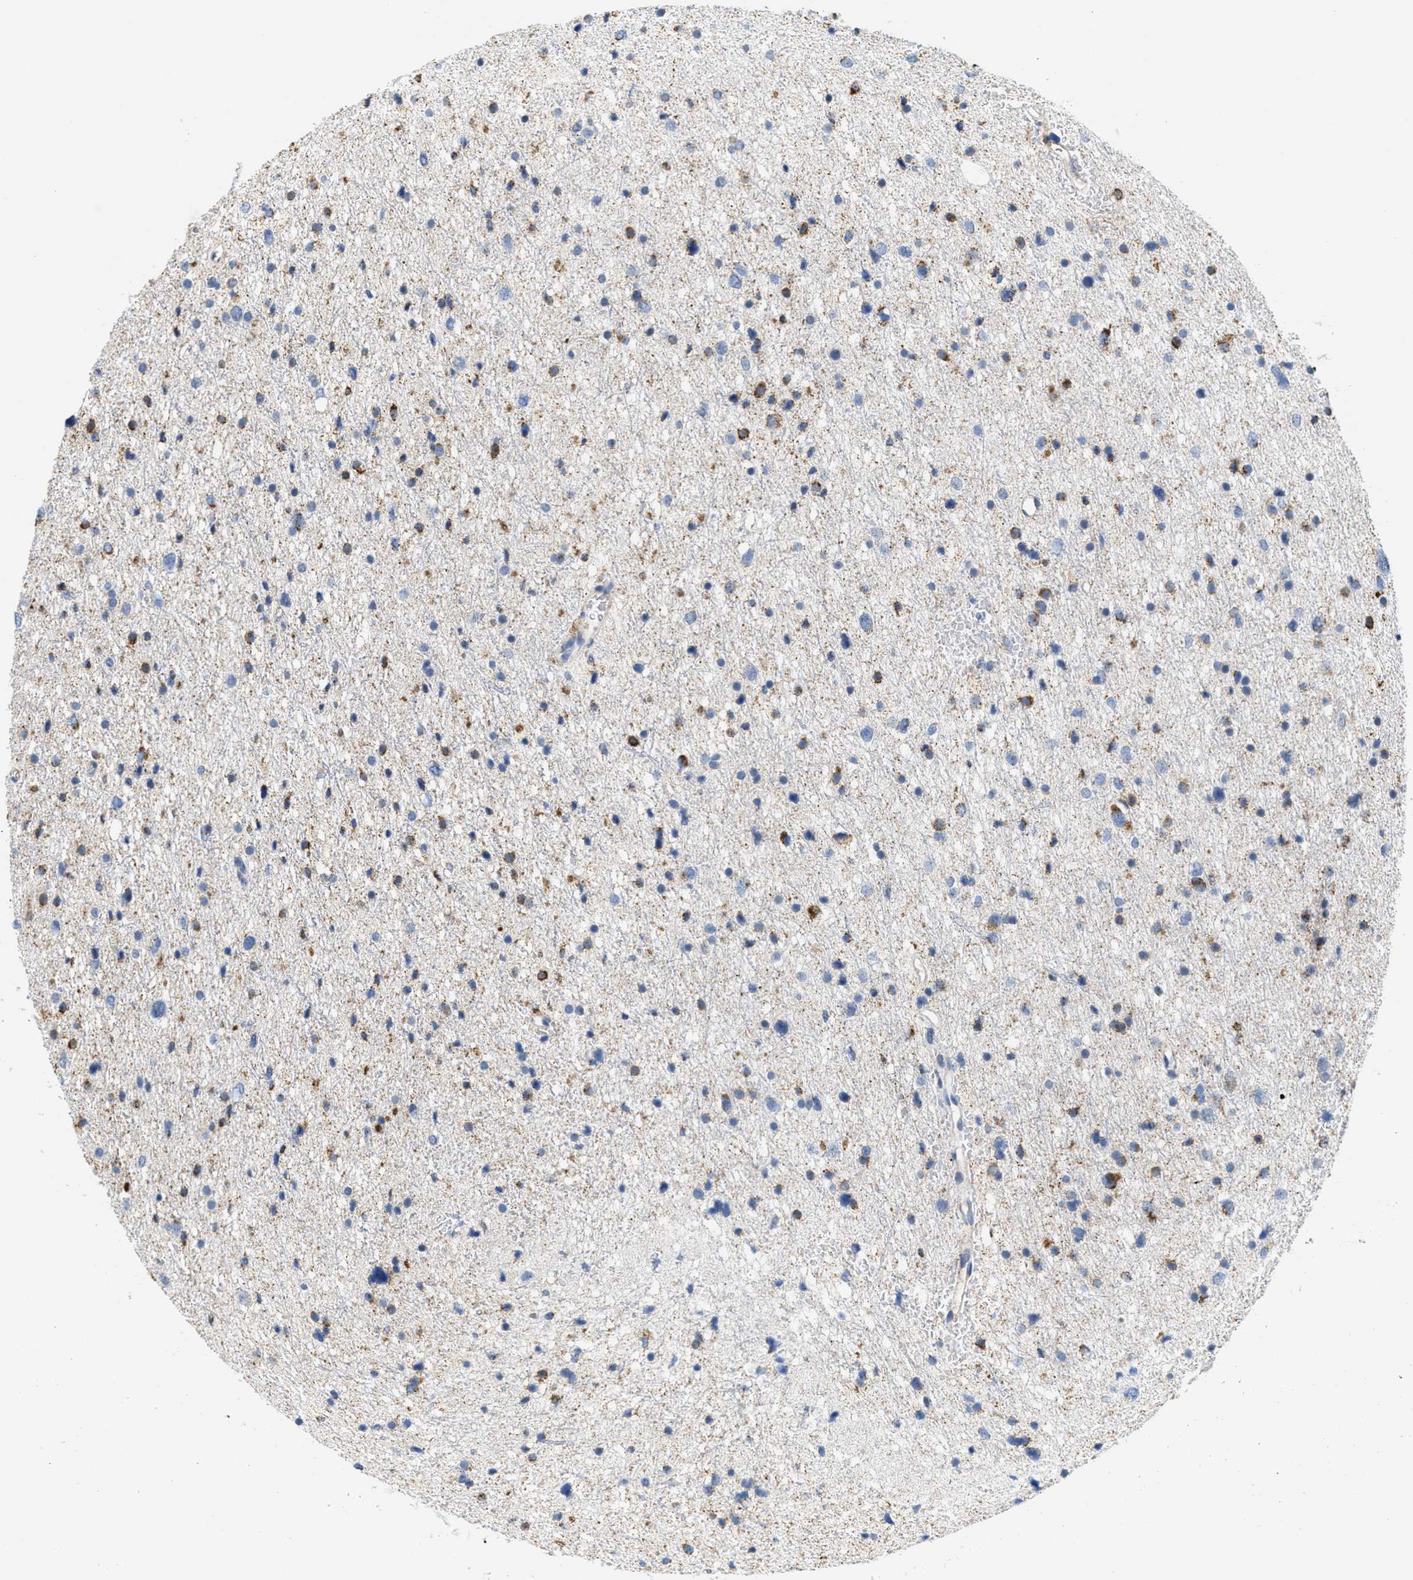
{"staining": {"intensity": "moderate", "quantity": "<25%", "location": "cytoplasmic/membranous"}, "tissue": "glioma", "cell_type": "Tumor cells", "image_type": "cancer", "snomed": [{"axis": "morphology", "description": "Glioma, malignant, Low grade"}, {"axis": "topography", "description": "Brain"}], "caption": "Immunohistochemical staining of glioma shows low levels of moderate cytoplasmic/membranous protein expression in approximately <25% of tumor cells.", "gene": "KCNJ5", "patient": {"sex": "female", "age": 37}}